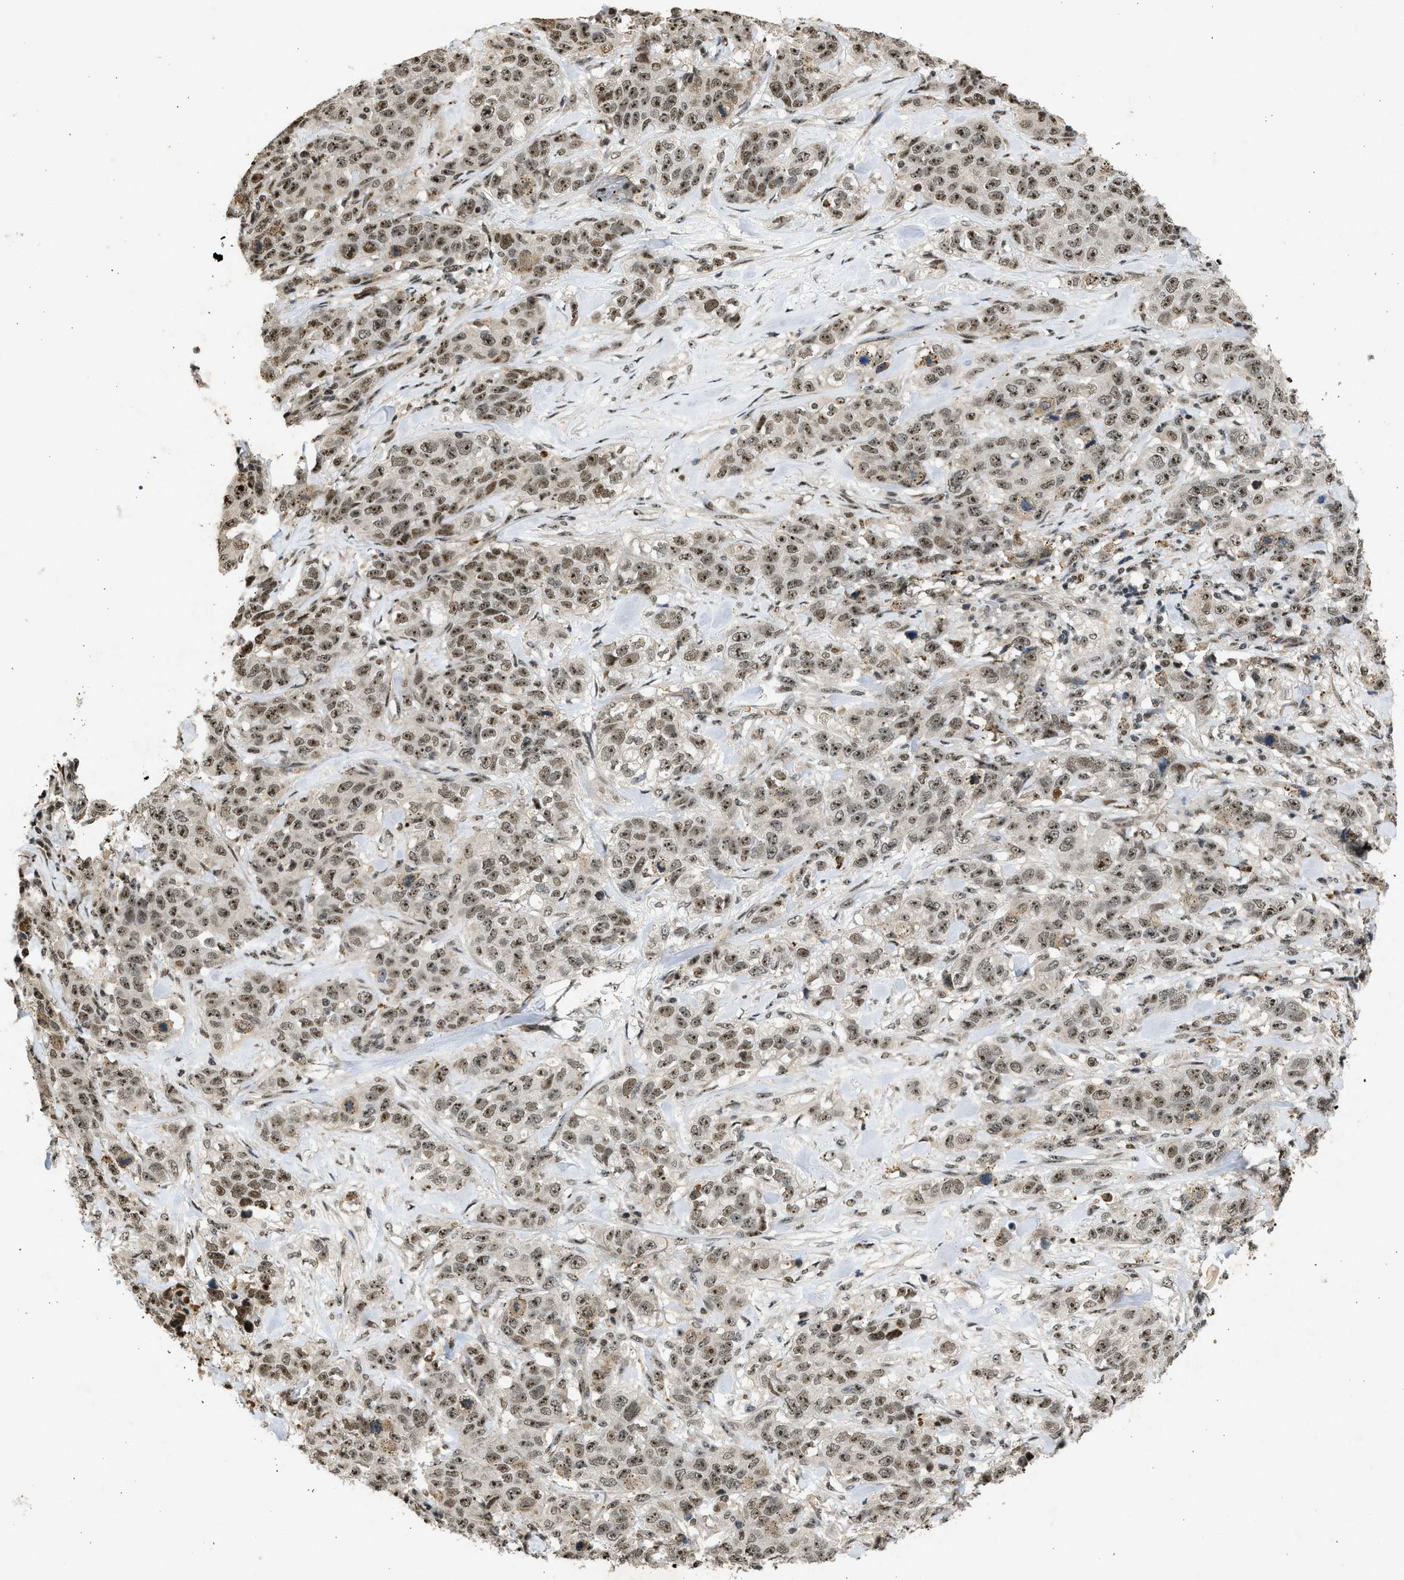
{"staining": {"intensity": "moderate", "quantity": ">75%", "location": "nuclear"}, "tissue": "stomach cancer", "cell_type": "Tumor cells", "image_type": "cancer", "snomed": [{"axis": "morphology", "description": "Adenocarcinoma, NOS"}, {"axis": "topography", "description": "Stomach"}], "caption": "A micrograph of stomach cancer stained for a protein shows moderate nuclear brown staining in tumor cells. The protein is shown in brown color, while the nuclei are stained blue.", "gene": "TFDP2", "patient": {"sex": "male", "age": 48}}